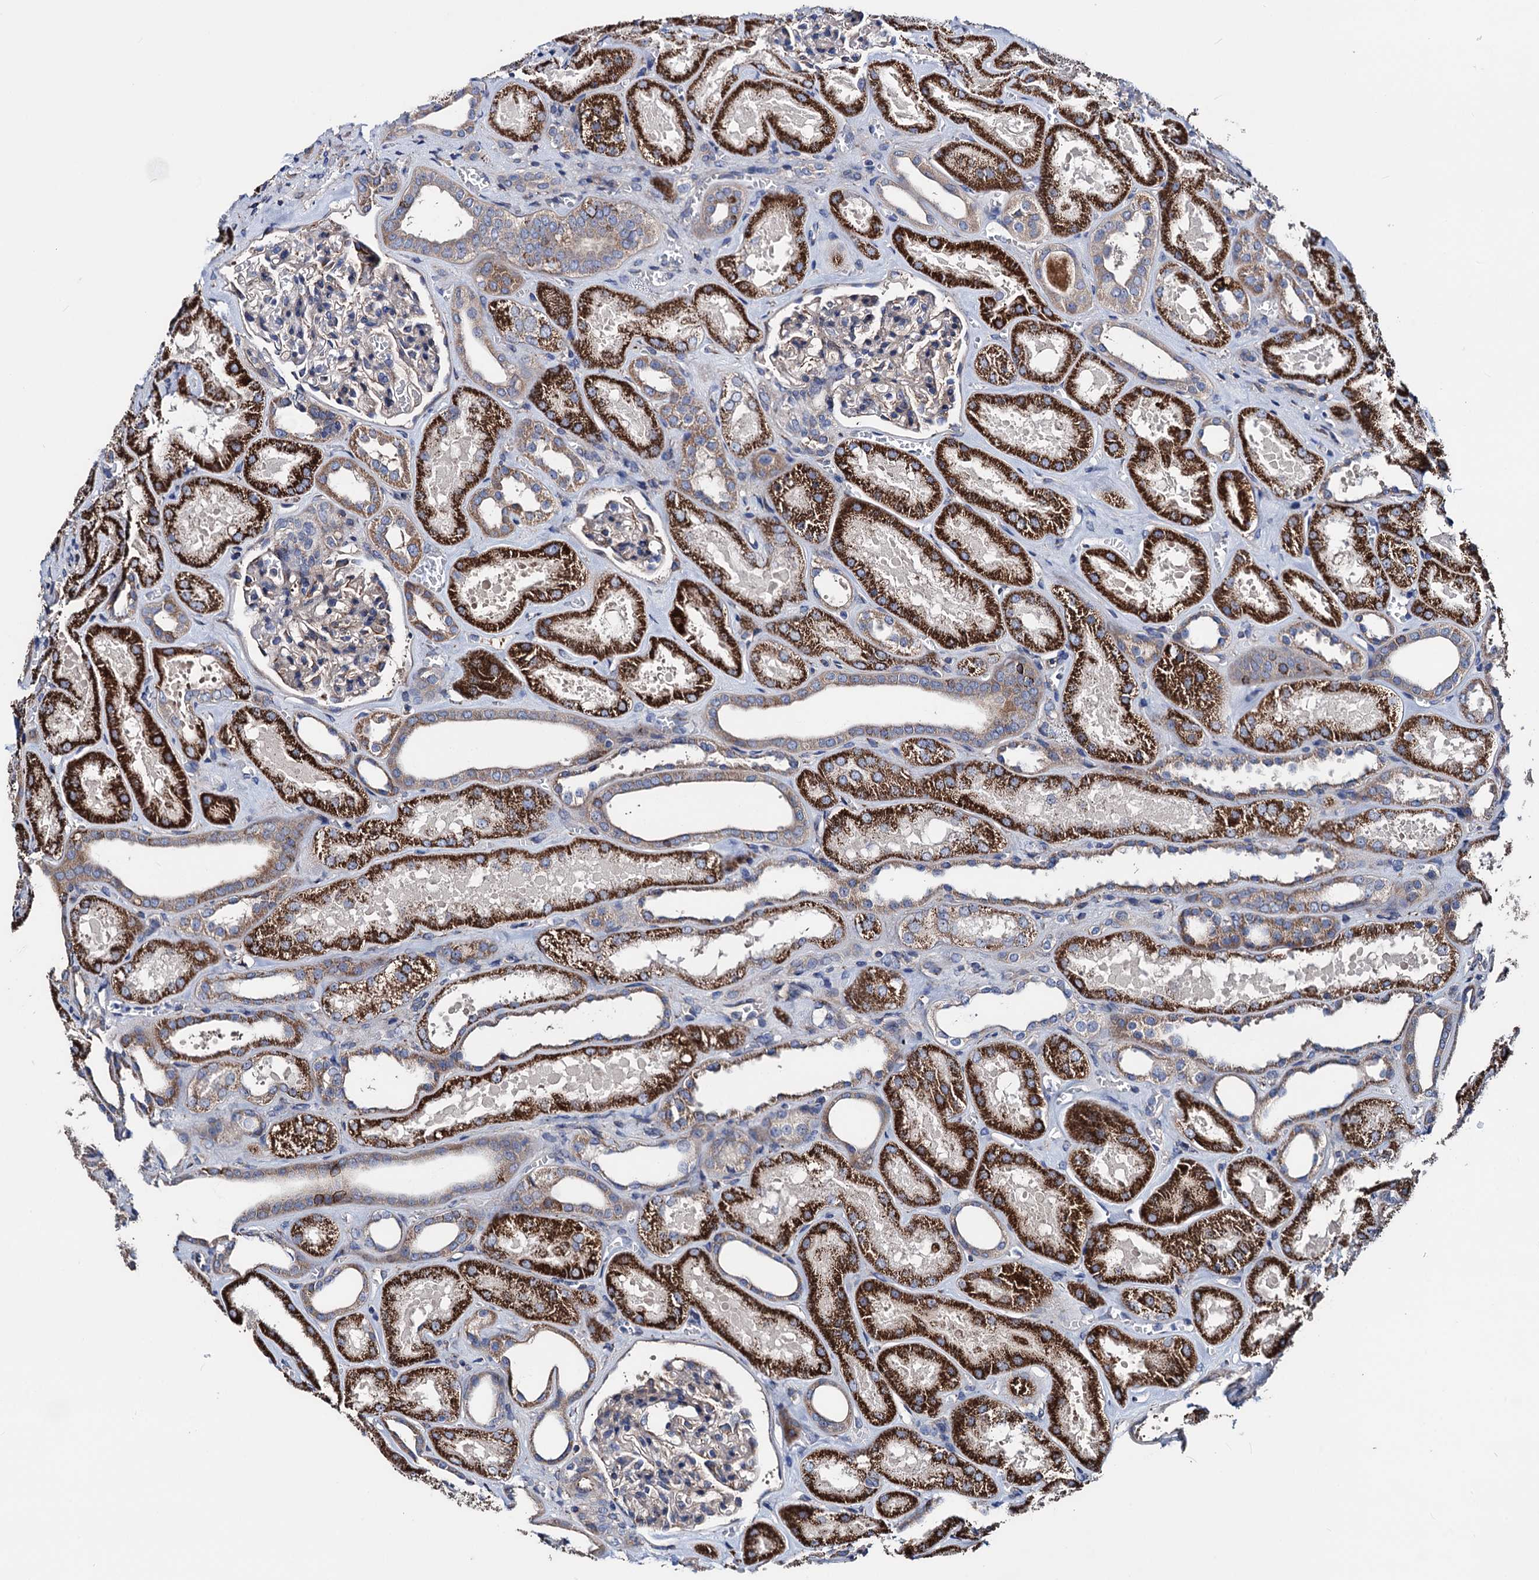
{"staining": {"intensity": "moderate", "quantity": "<25%", "location": "cytoplasmic/membranous"}, "tissue": "kidney", "cell_type": "Cells in glomeruli", "image_type": "normal", "snomed": [{"axis": "morphology", "description": "Normal tissue, NOS"}, {"axis": "morphology", "description": "Adenocarcinoma, NOS"}, {"axis": "topography", "description": "Kidney"}], "caption": "Human kidney stained with a brown dye displays moderate cytoplasmic/membranous positive positivity in approximately <25% of cells in glomeruli.", "gene": "AKAP11", "patient": {"sex": "female", "age": 68}}